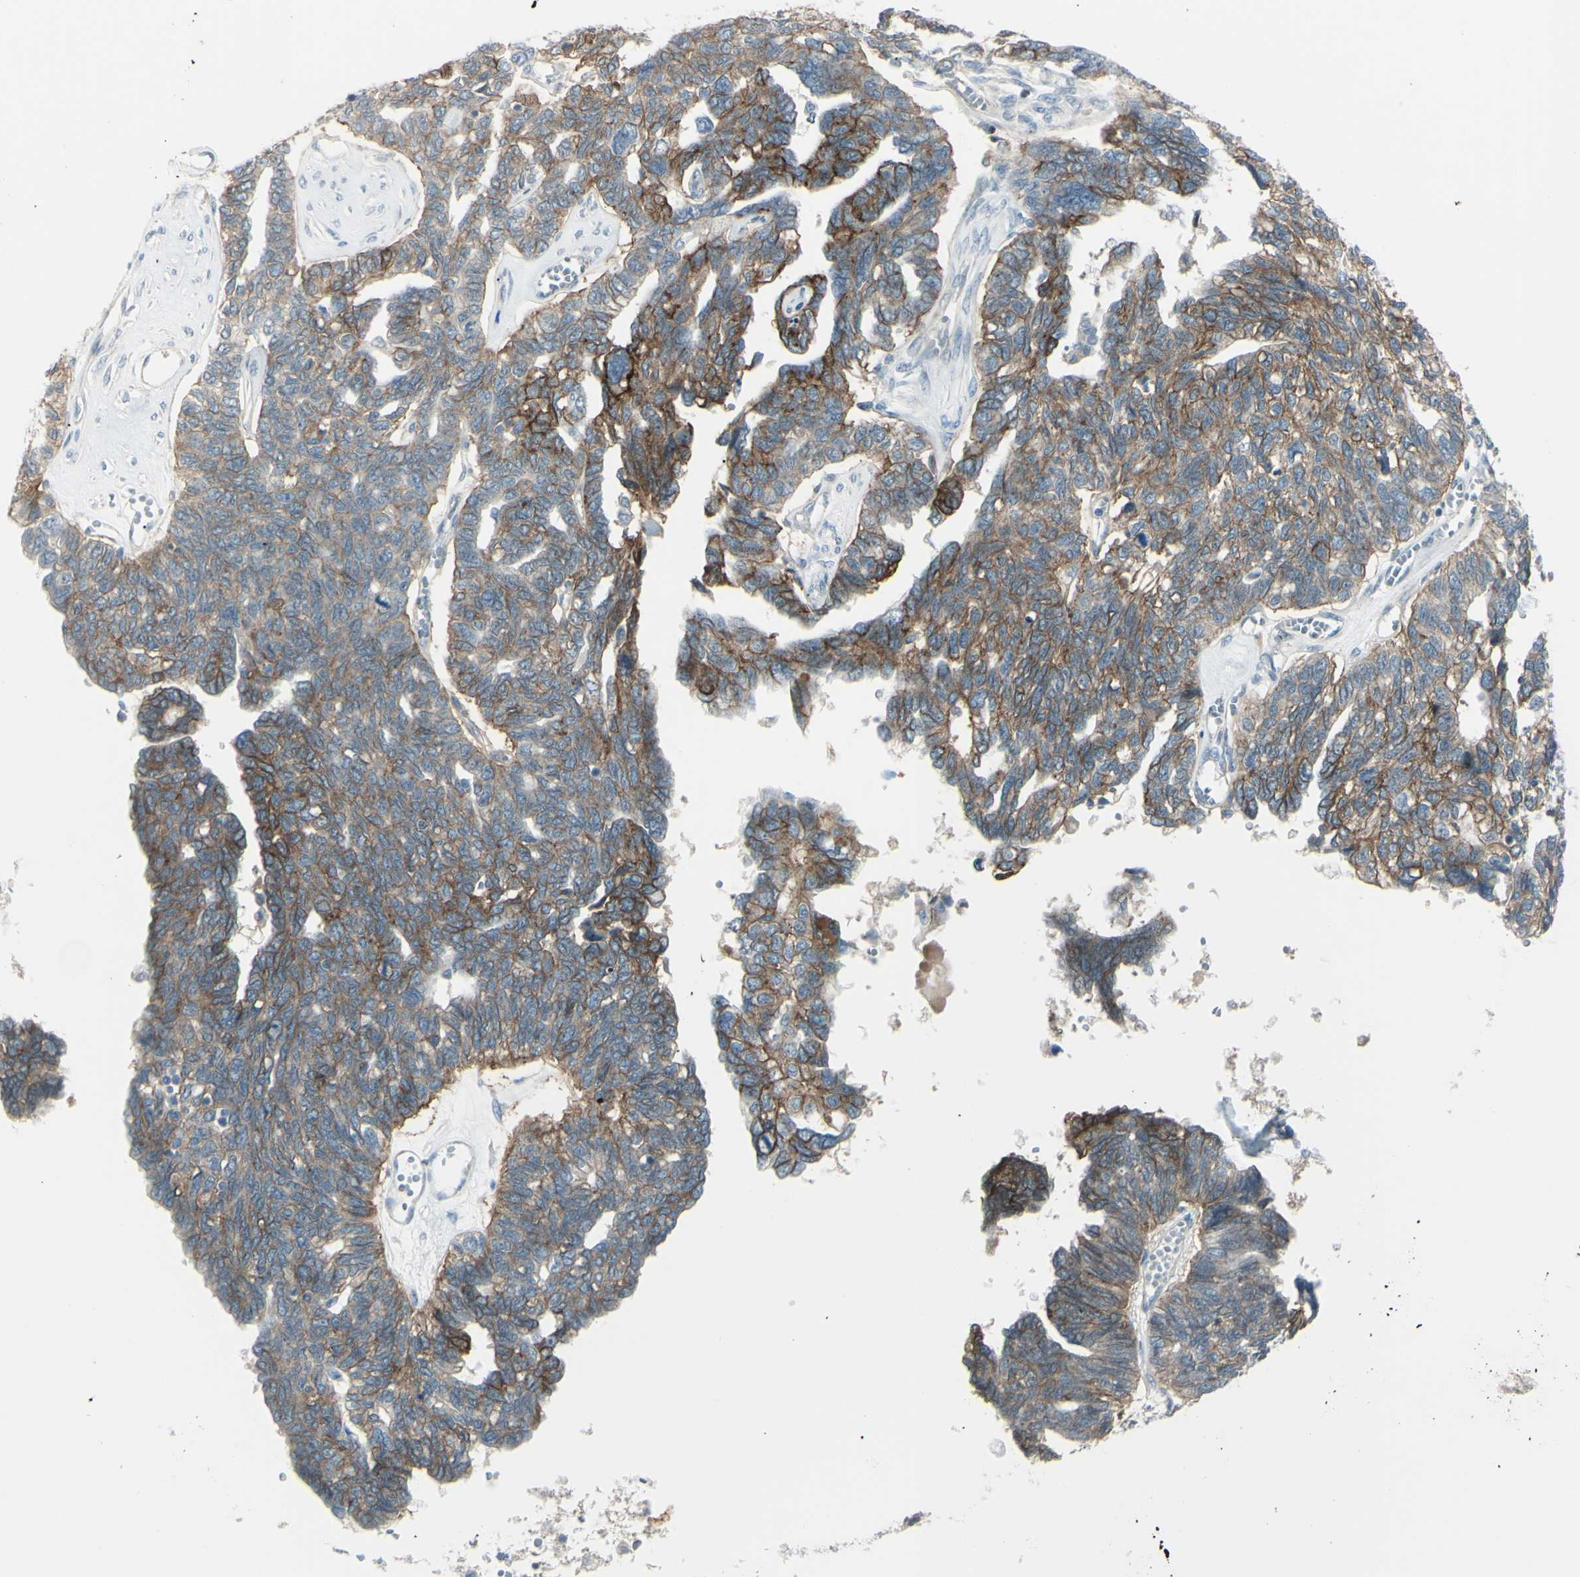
{"staining": {"intensity": "strong", "quantity": ">75%", "location": "cytoplasmic/membranous"}, "tissue": "ovarian cancer", "cell_type": "Tumor cells", "image_type": "cancer", "snomed": [{"axis": "morphology", "description": "Cystadenocarcinoma, serous, NOS"}, {"axis": "topography", "description": "Ovary"}], "caption": "Immunohistochemical staining of ovarian cancer (serous cystadenocarcinoma) reveals strong cytoplasmic/membranous protein positivity in about >75% of tumor cells.", "gene": "LRRK1", "patient": {"sex": "female", "age": 79}}